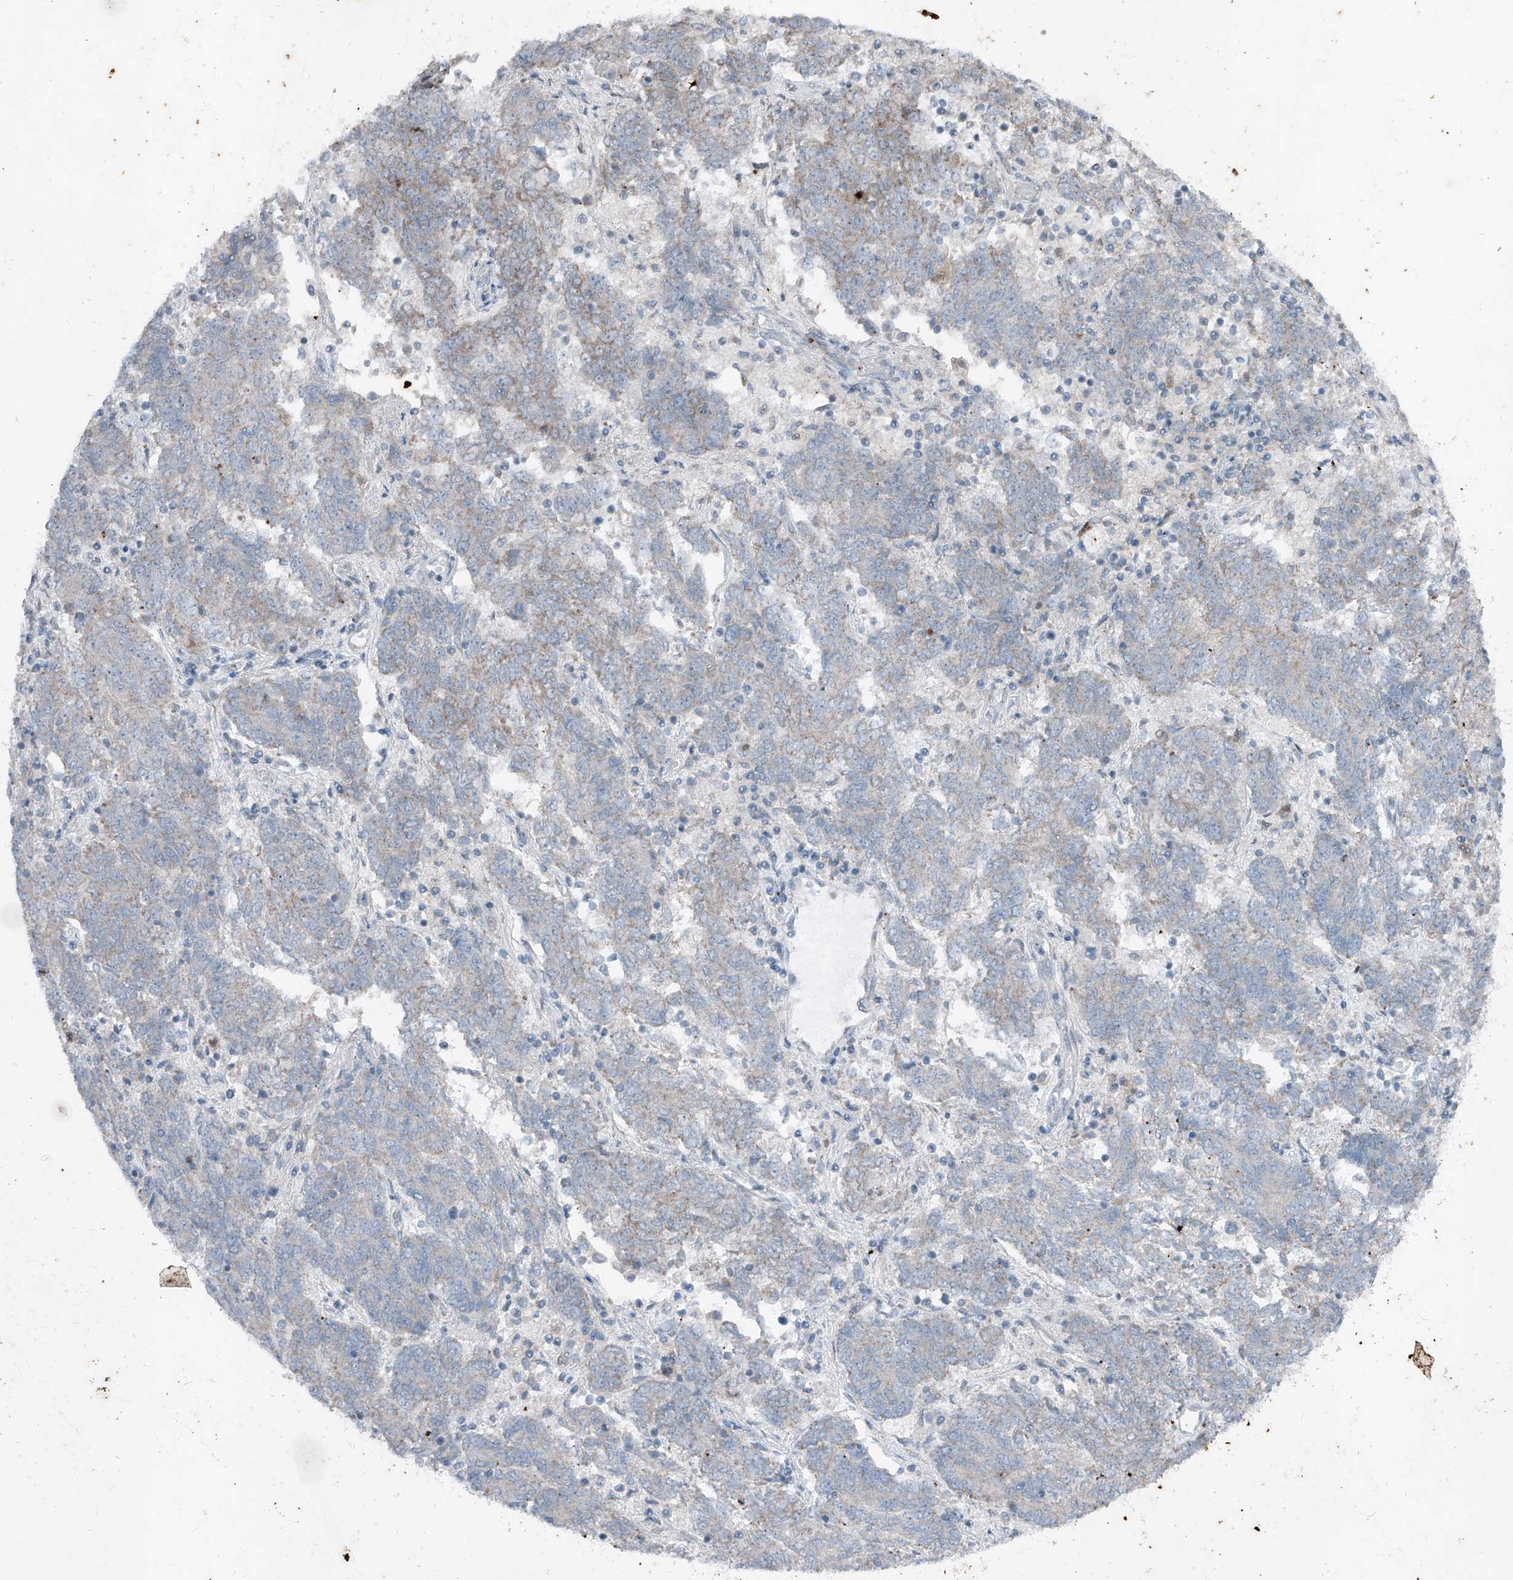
{"staining": {"intensity": "weak", "quantity": "25%-75%", "location": "cytoplasmic/membranous"}, "tissue": "endometrial cancer", "cell_type": "Tumor cells", "image_type": "cancer", "snomed": [{"axis": "morphology", "description": "Adenocarcinoma, NOS"}, {"axis": "topography", "description": "Endometrium"}], "caption": "Protein expression analysis of endometrial adenocarcinoma displays weak cytoplasmic/membranous expression in about 25%-75% of tumor cells. The staining was performed using DAB (3,3'-diaminobenzidine), with brown indicating positive protein expression. Nuclei are stained blue with hematoxylin.", "gene": "DYRK1B", "patient": {"sex": "female", "age": 80}}